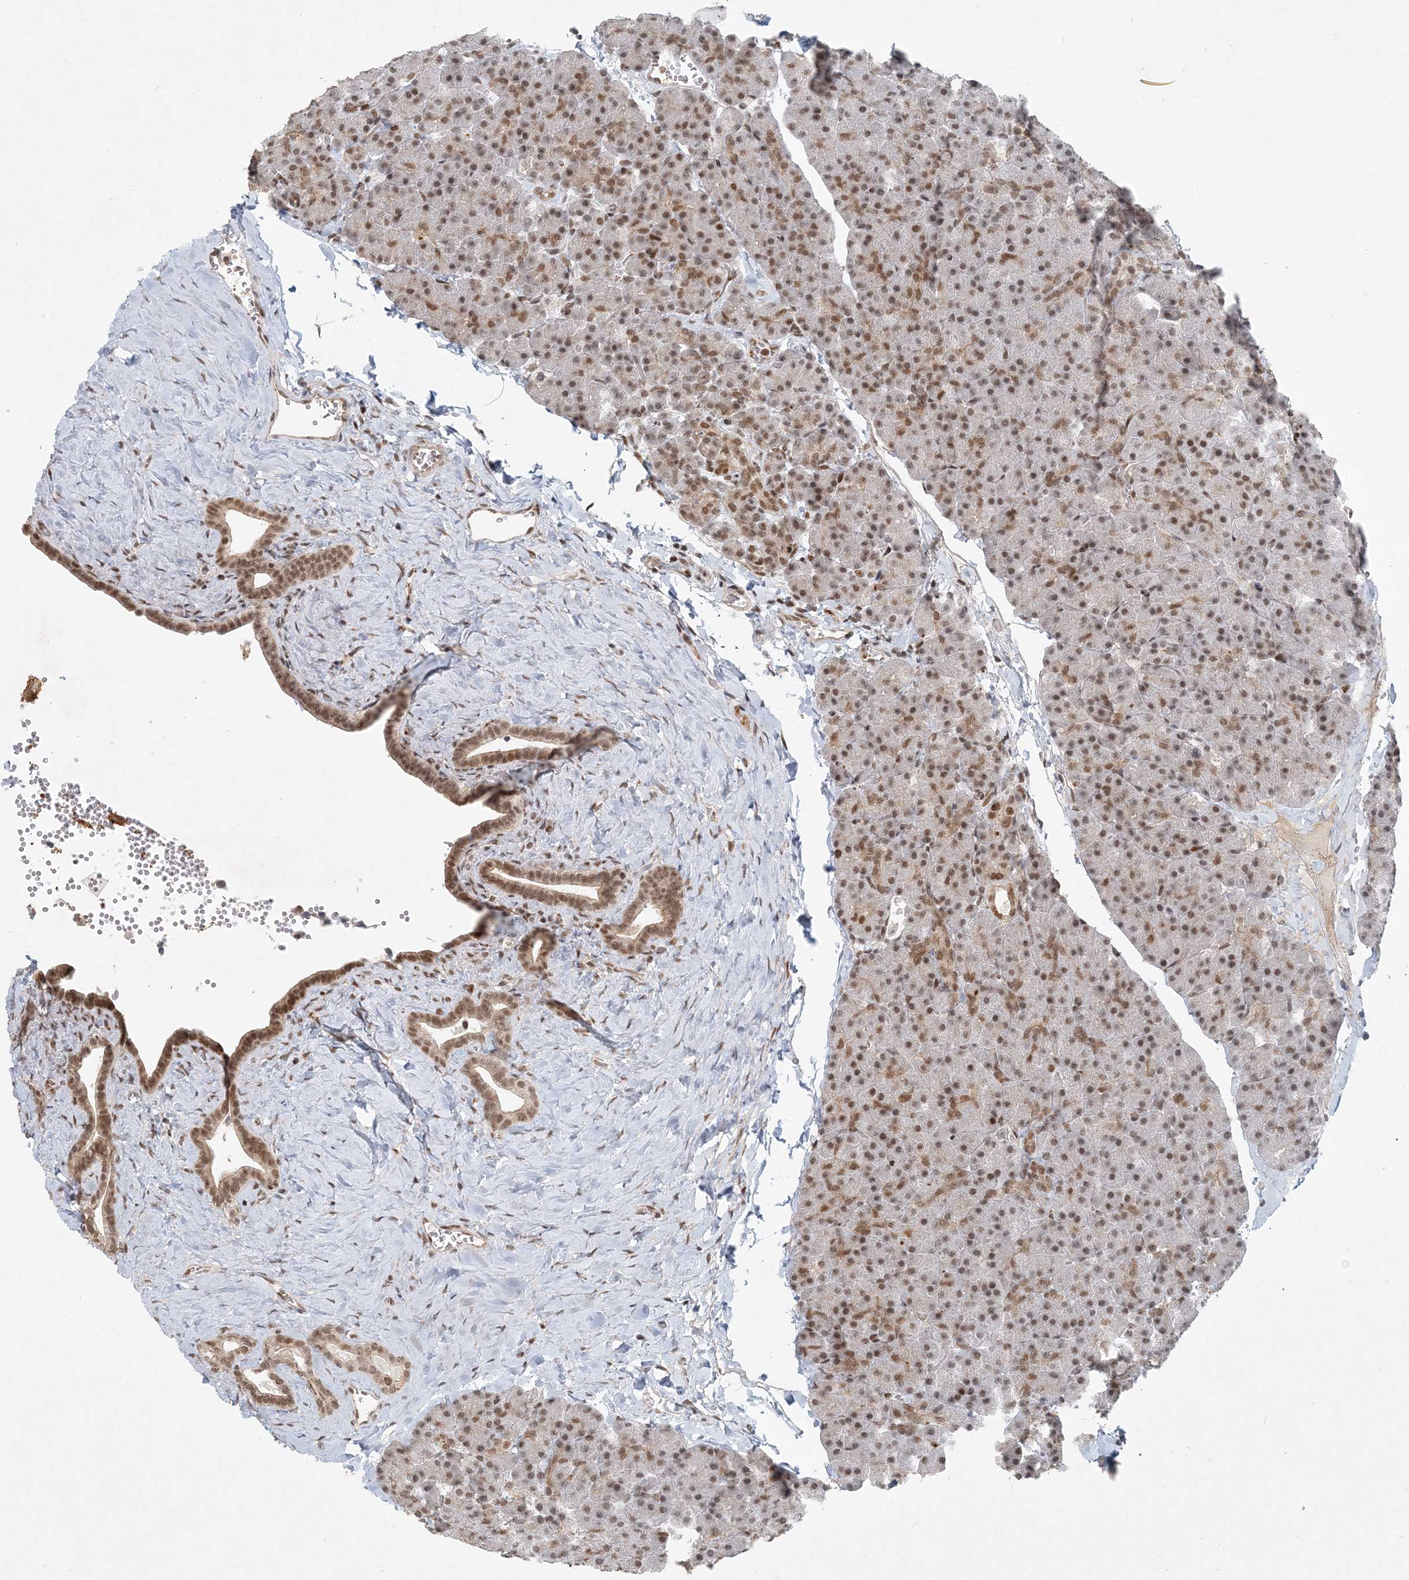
{"staining": {"intensity": "moderate", "quantity": ">75%", "location": "nuclear"}, "tissue": "pancreas", "cell_type": "Exocrine glandular cells", "image_type": "normal", "snomed": [{"axis": "morphology", "description": "Normal tissue, NOS"}, {"axis": "morphology", "description": "Carcinoid, malignant, NOS"}, {"axis": "topography", "description": "Pancreas"}], "caption": "The image shows immunohistochemical staining of benign pancreas. There is moderate nuclear expression is identified in about >75% of exocrine glandular cells. (DAB (3,3'-diaminobenzidine) IHC, brown staining for protein, blue staining for nuclei).", "gene": "BAZ1B", "patient": {"sex": "female", "age": 35}}